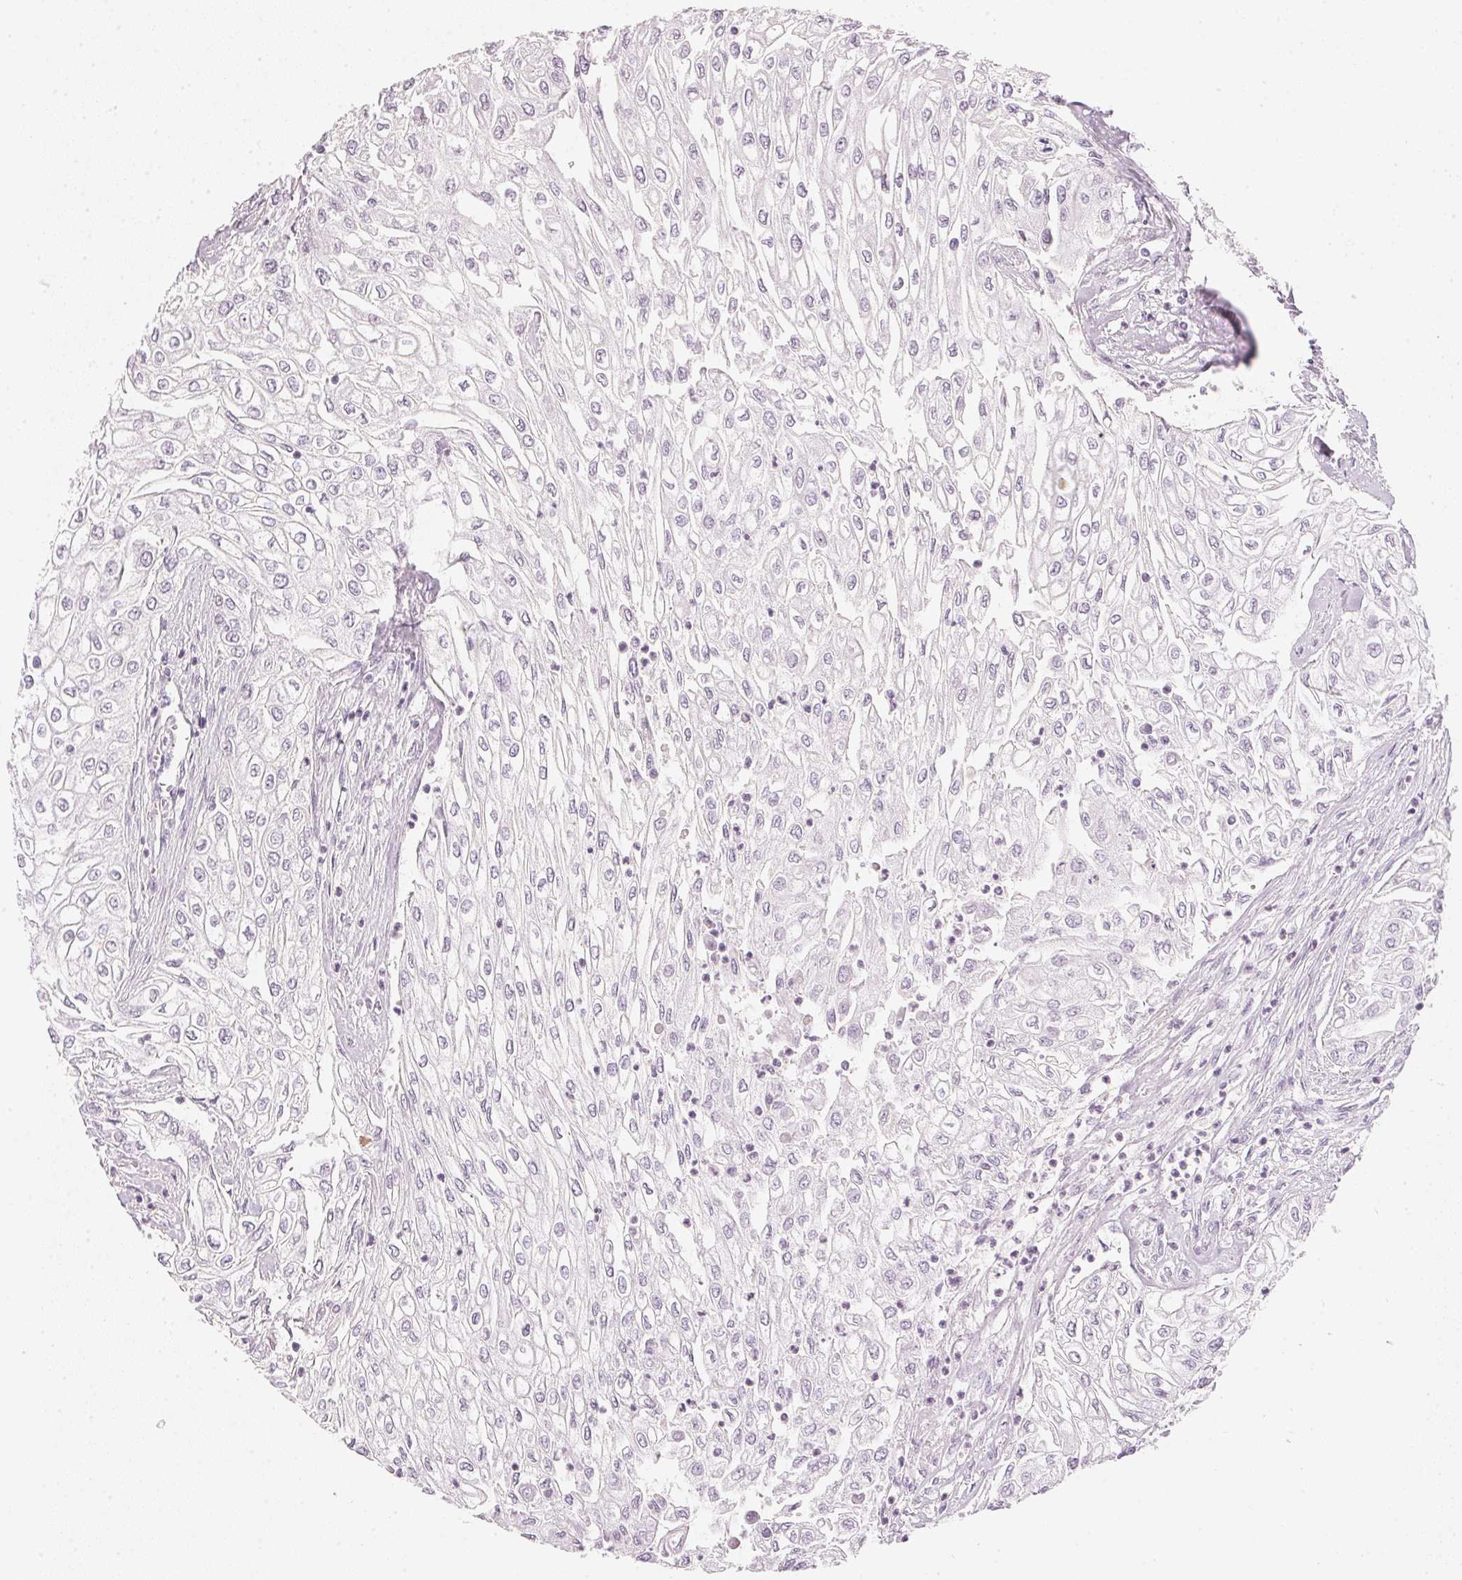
{"staining": {"intensity": "negative", "quantity": "none", "location": "none"}, "tissue": "urothelial cancer", "cell_type": "Tumor cells", "image_type": "cancer", "snomed": [{"axis": "morphology", "description": "Urothelial carcinoma, High grade"}, {"axis": "topography", "description": "Urinary bladder"}], "caption": "Tumor cells are negative for protein expression in human urothelial carcinoma (high-grade).", "gene": "CHST4", "patient": {"sex": "male", "age": 62}}